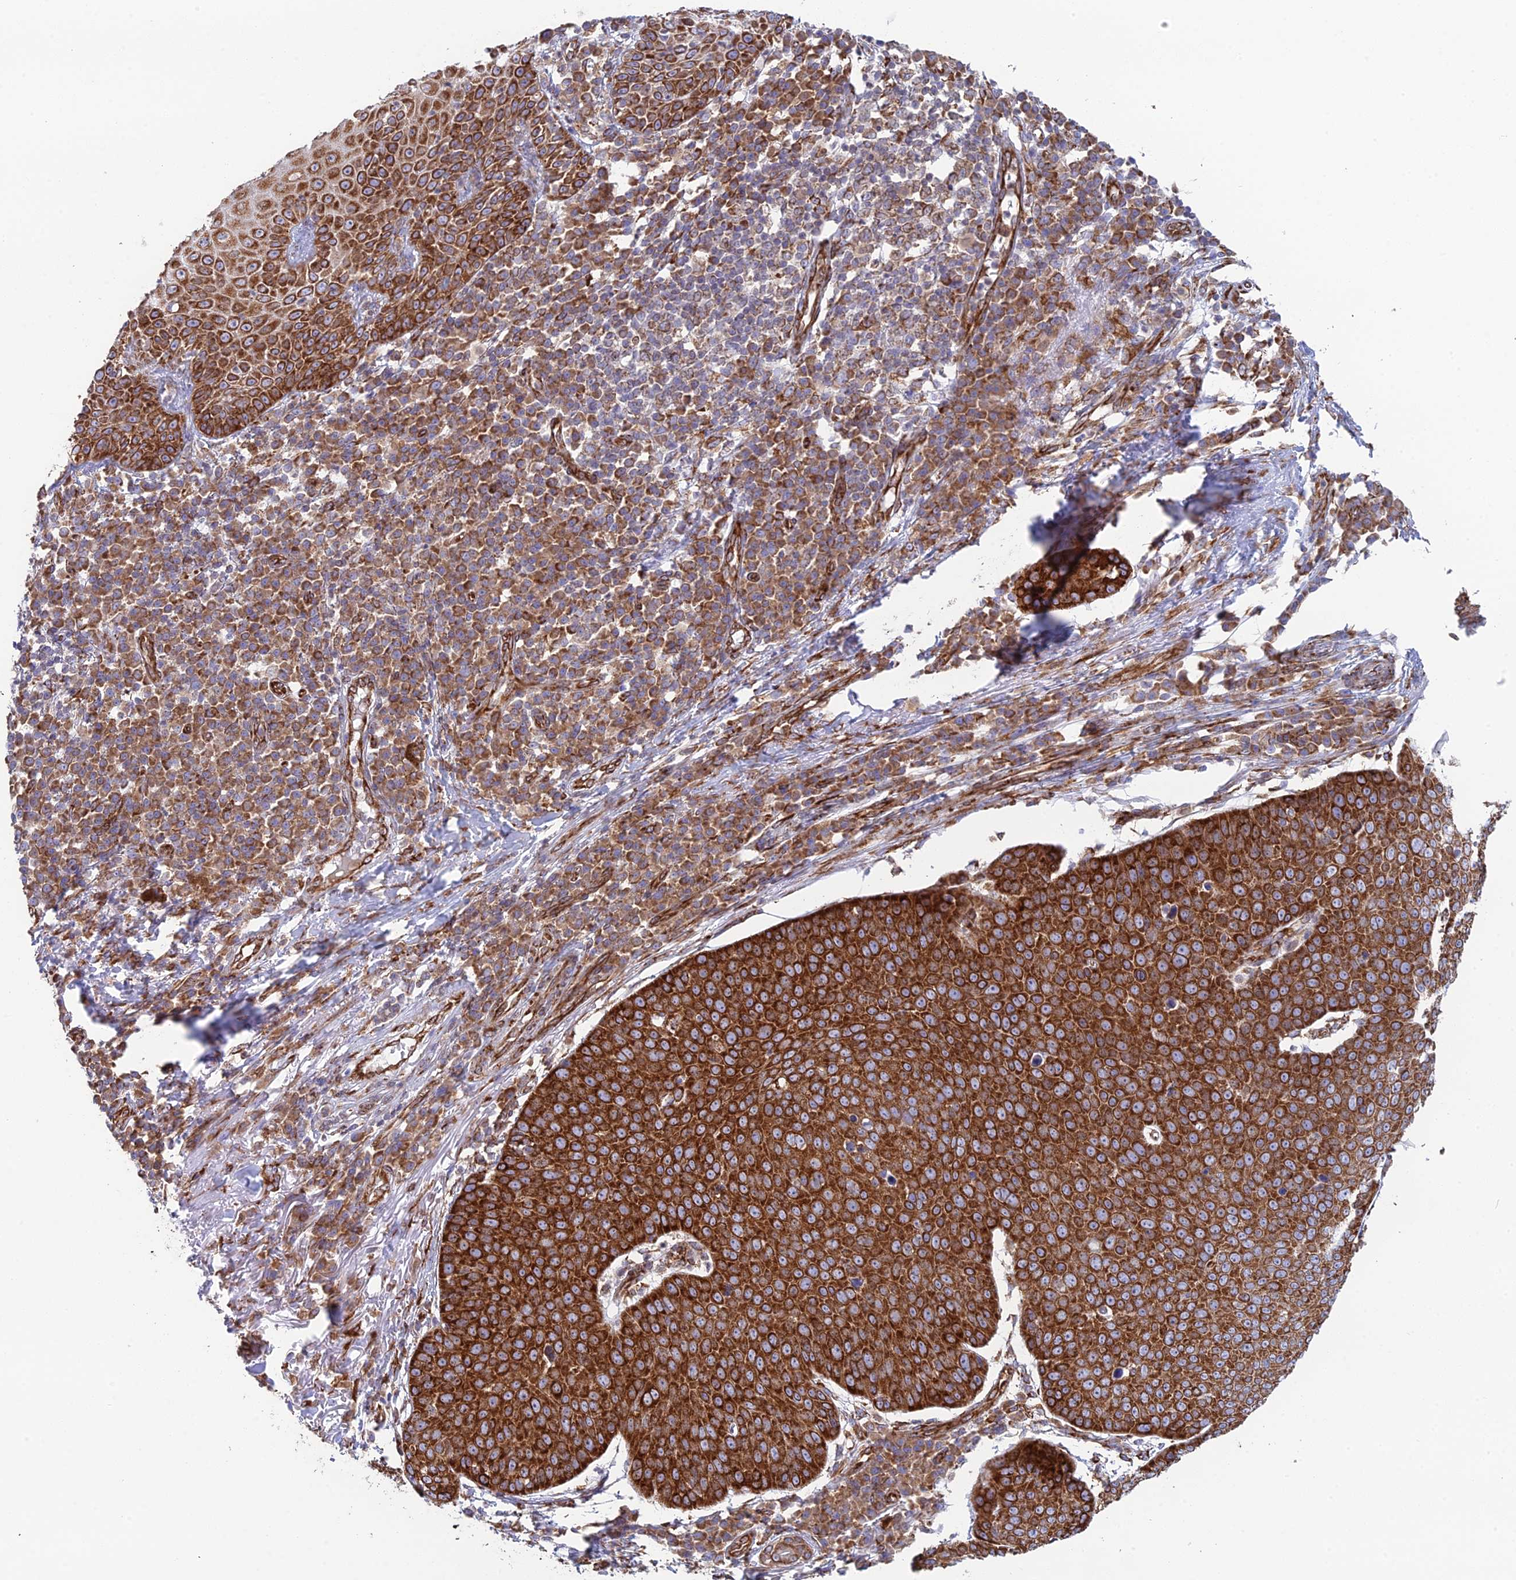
{"staining": {"intensity": "strong", "quantity": ">75%", "location": "cytoplasmic/membranous"}, "tissue": "skin cancer", "cell_type": "Tumor cells", "image_type": "cancer", "snomed": [{"axis": "morphology", "description": "Squamous cell carcinoma, NOS"}, {"axis": "topography", "description": "Skin"}], "caption": "Skin cancer (squamous cell carcinoma) was stained to show a protein in brown. There is high levels of strong cytoplasmic/membranous positivity in about >75% of tumor cells.", "gene": "CCDC69", "patient": {"sex": "male", "age": 71}}